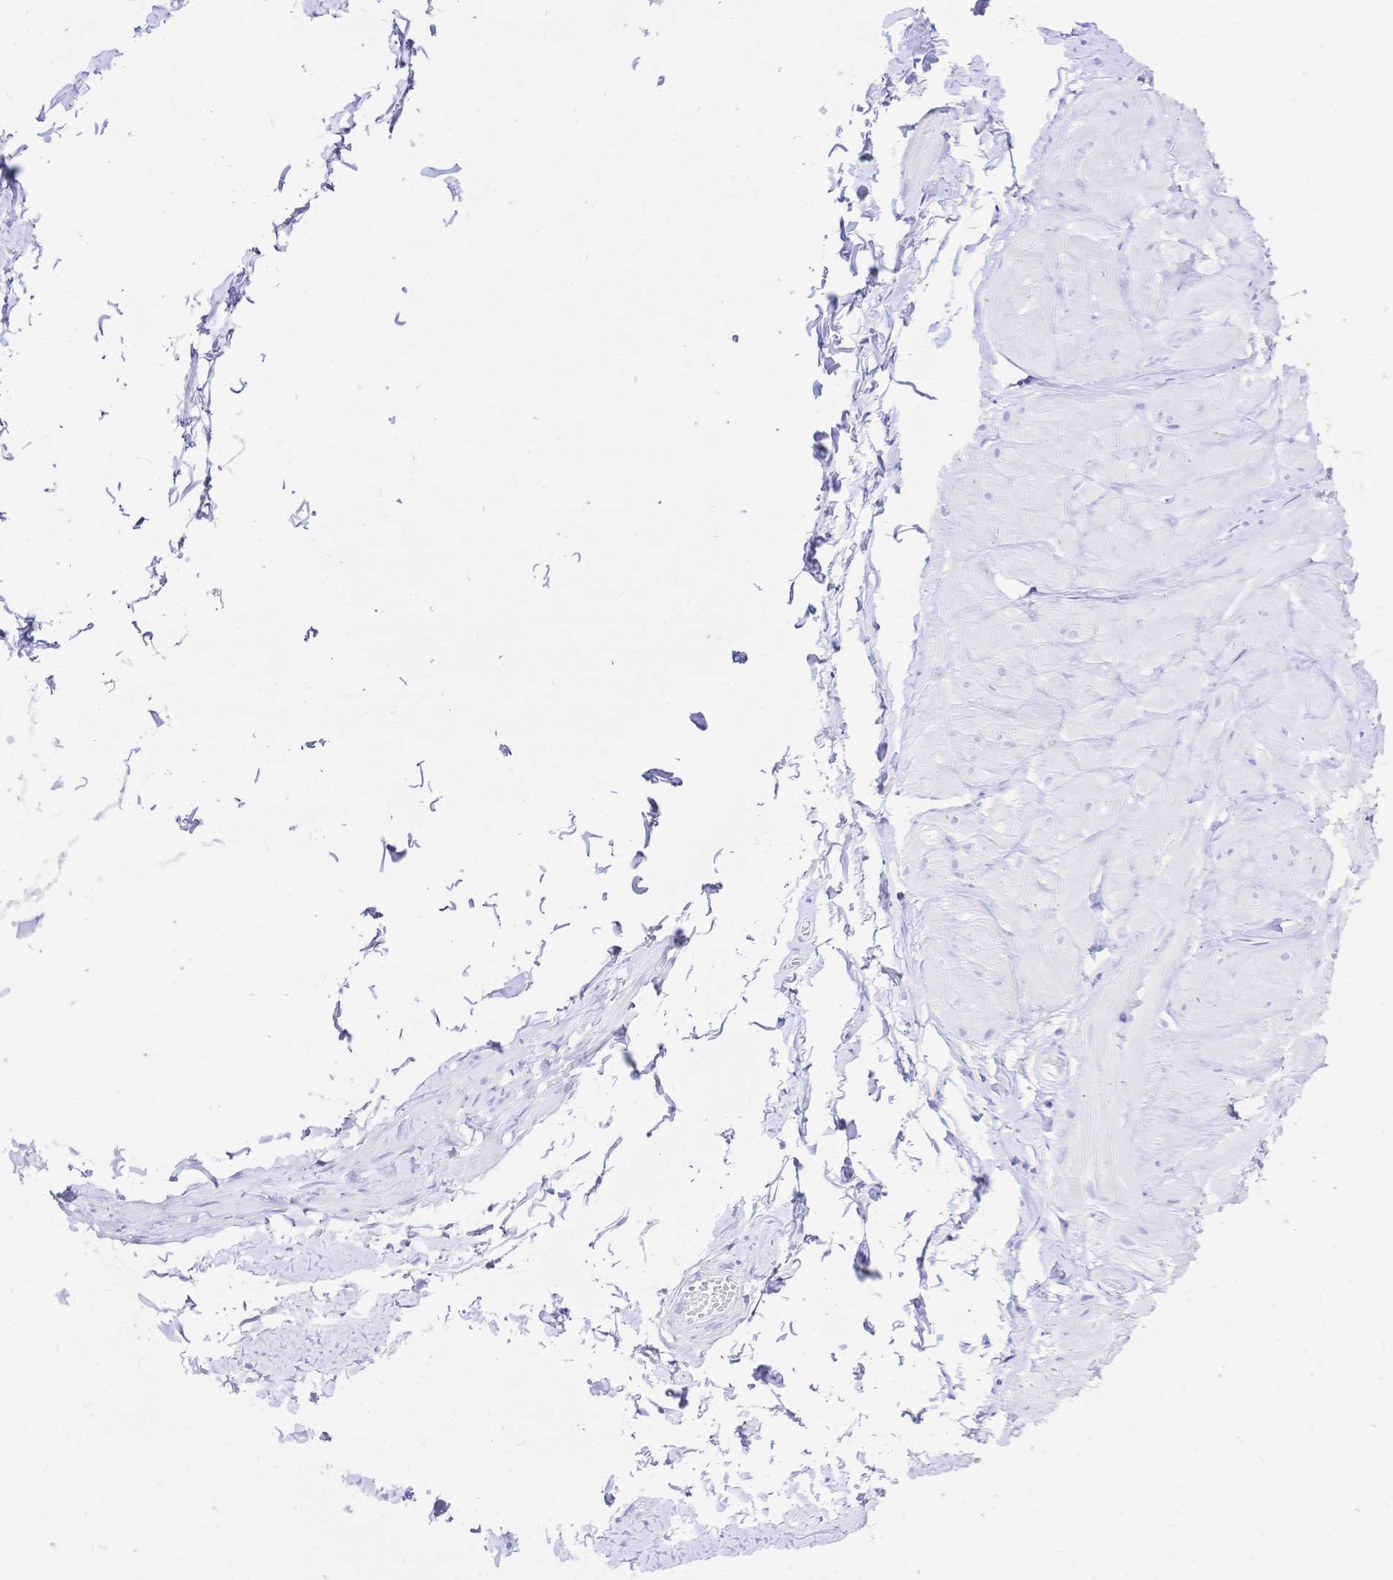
{"staining": {"intensity": "negative", "quantity": "none", "location": "none"}, "tissue": "adipose tissue", "cell_type": "Adipocytes", "image_type": "normal", "snomed": [{"axis": "morphology", "description": "Normal tissue, NOS"}, {"axis": "topography", "description": "Soft tissue"}, {"axis": "topography", "description": "Adipose tissue"}, {"axis": "topography", "description": "Vascular tissue"}, {"axis": "topography", "description": "Peripheral nerve tissue"}], "caption": "Immunohistochemistry image of normal adipose tissue: human adipose tissue stained with DAB (3,3'-diaminobenzidine) displays no significant protein staining in adipocytes. (Stains: DAB immunohistochemistry with hematoxylin counter stain, Microscopy: brightfield microscopy at high magnification).", "gene": "UMOD", "patient": {"sex": "male", "age": 29}}